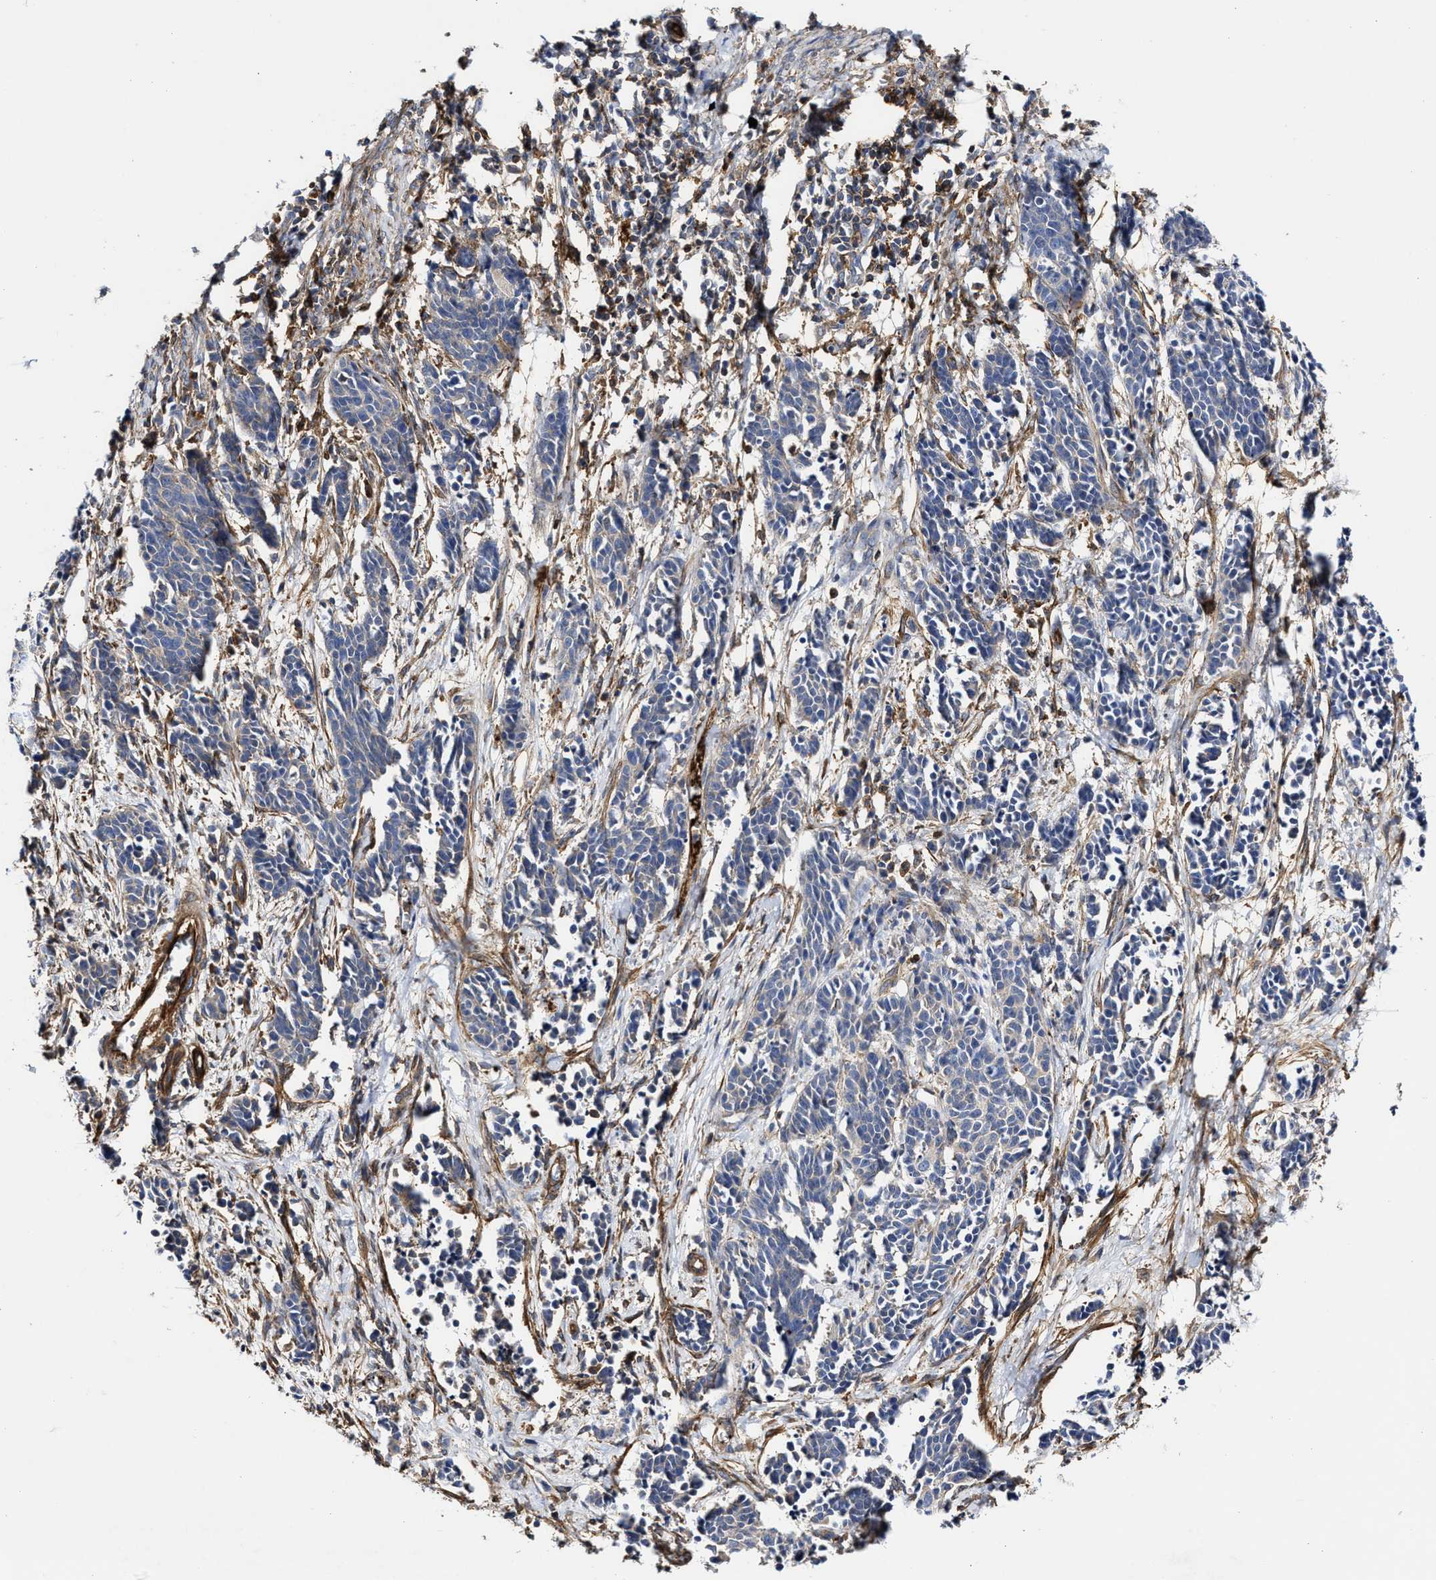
{"staining": {"intensity": "negative", "quantity": "none", "location": "none"}, "tissue": "cervical cancer", "cell_type": "Tumor cells", "image_type": "cancer", "snomed": [{"axis": "morphology", "description": "Squamous cell carcinoma, NOS"}, {"axis": "topography", "description": "Cervix"}], "caption": "This micrograph is of cervical cancer (squamous cell carcinoma) stained with immunohistochemistry (IHC) to label a protein in brown with the nuclei are counter-stained blue. There is no positivity in tumor cells. (DAB (3,3'-diaminobenzidine) IHC, high magnification).", "gene": "HS3ST5", "patient": {"sex": "female", "age": 35}}